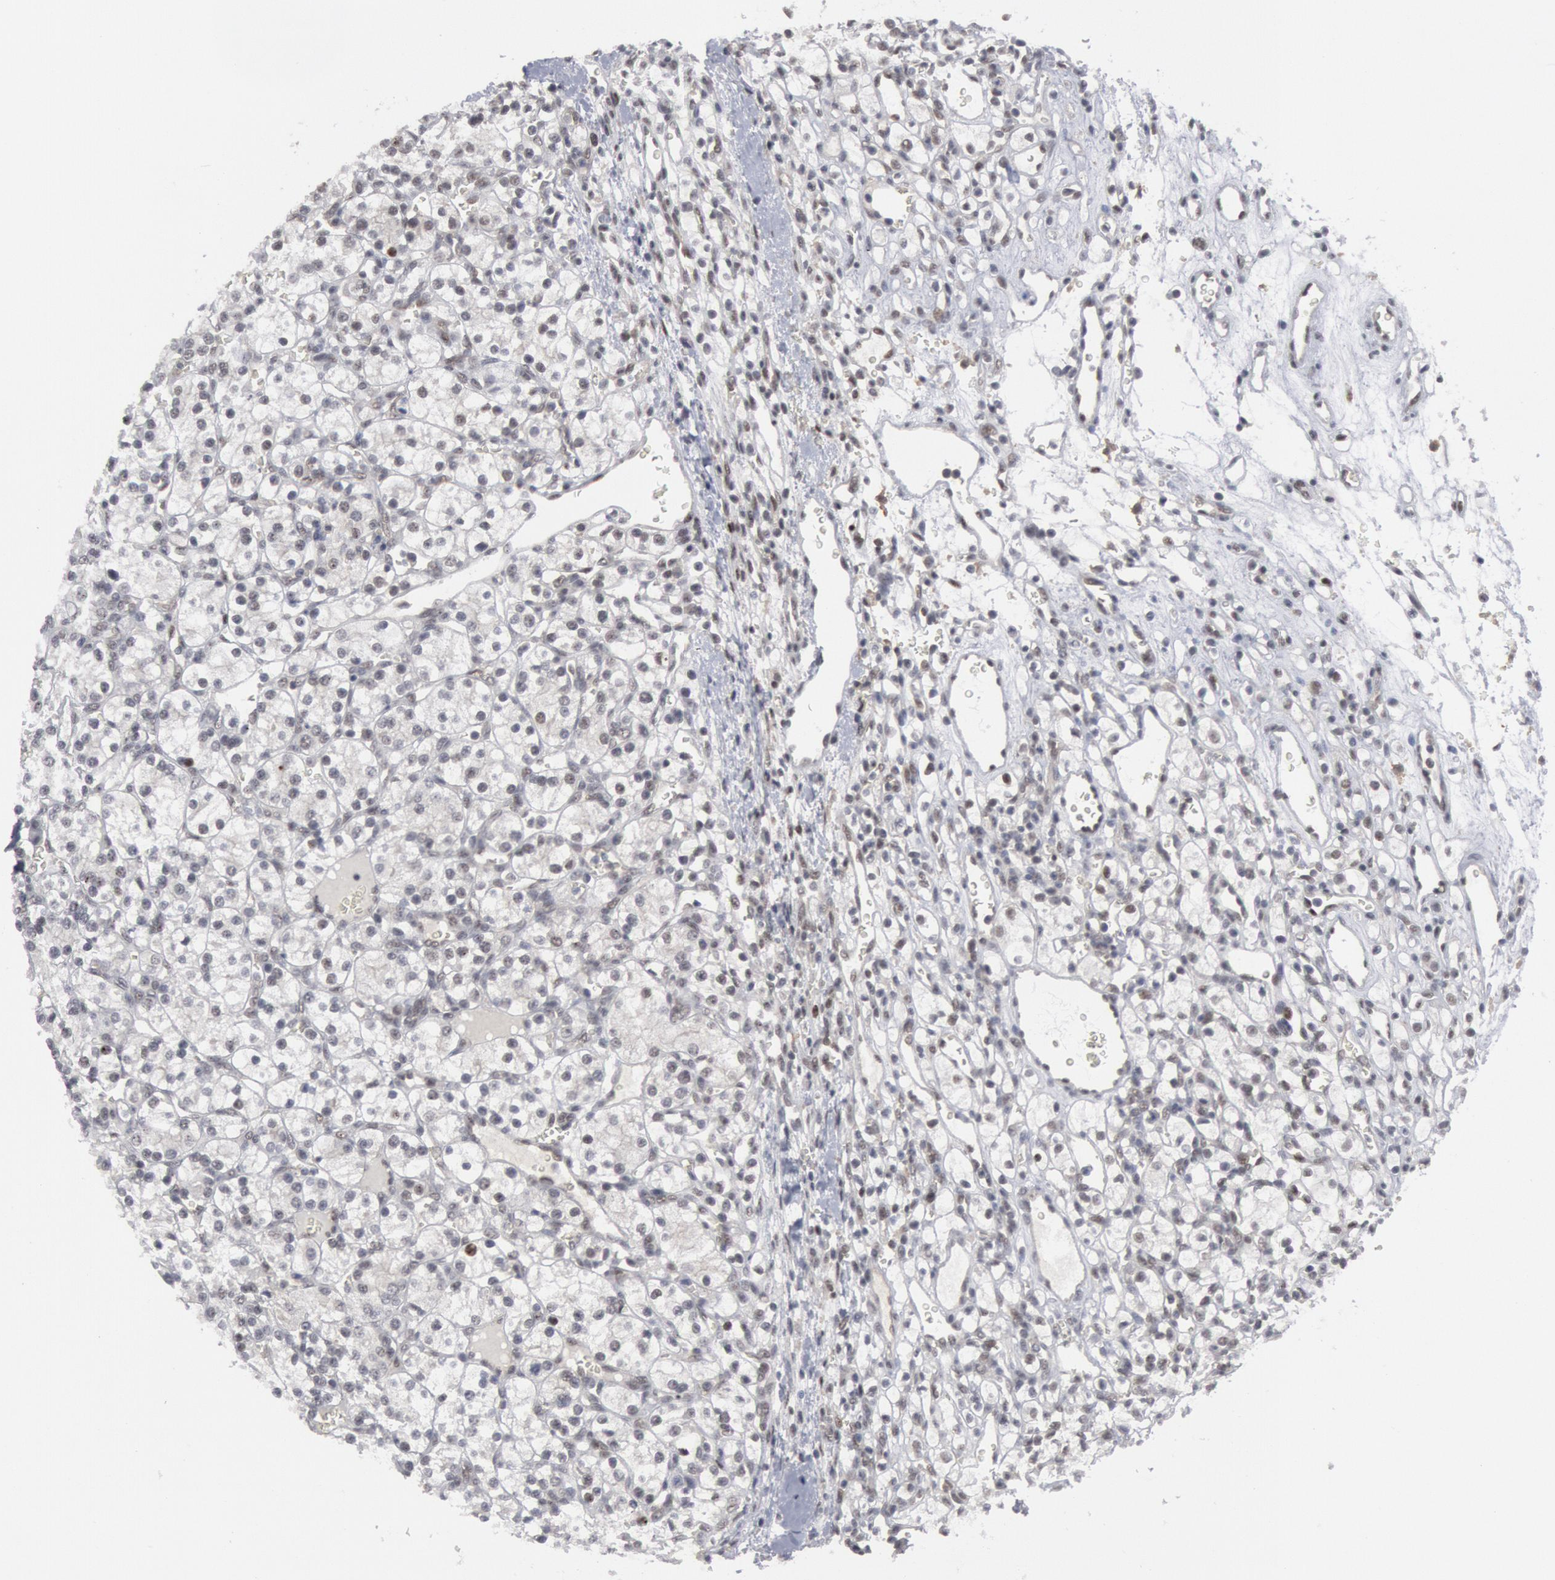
{"staining": {"intensity": "negative", "quantity": "none", "location": "none"}, "tissue": "renal cancer", "cell_type": "Tumor cells", "image_type": "cancer", "snomed": [{"axis": "morphology", "description": "Adenocarcinoma, NOS"}, {"axis": "topography", "description": "Kidney"}], "caption": "Renal cancer (adenocarcinoma) was stained to show a protein in brown. There is no significant staining in tumor cells.", "gene": "FOXO1", "patient": {"sex": "female", "age": 62}}